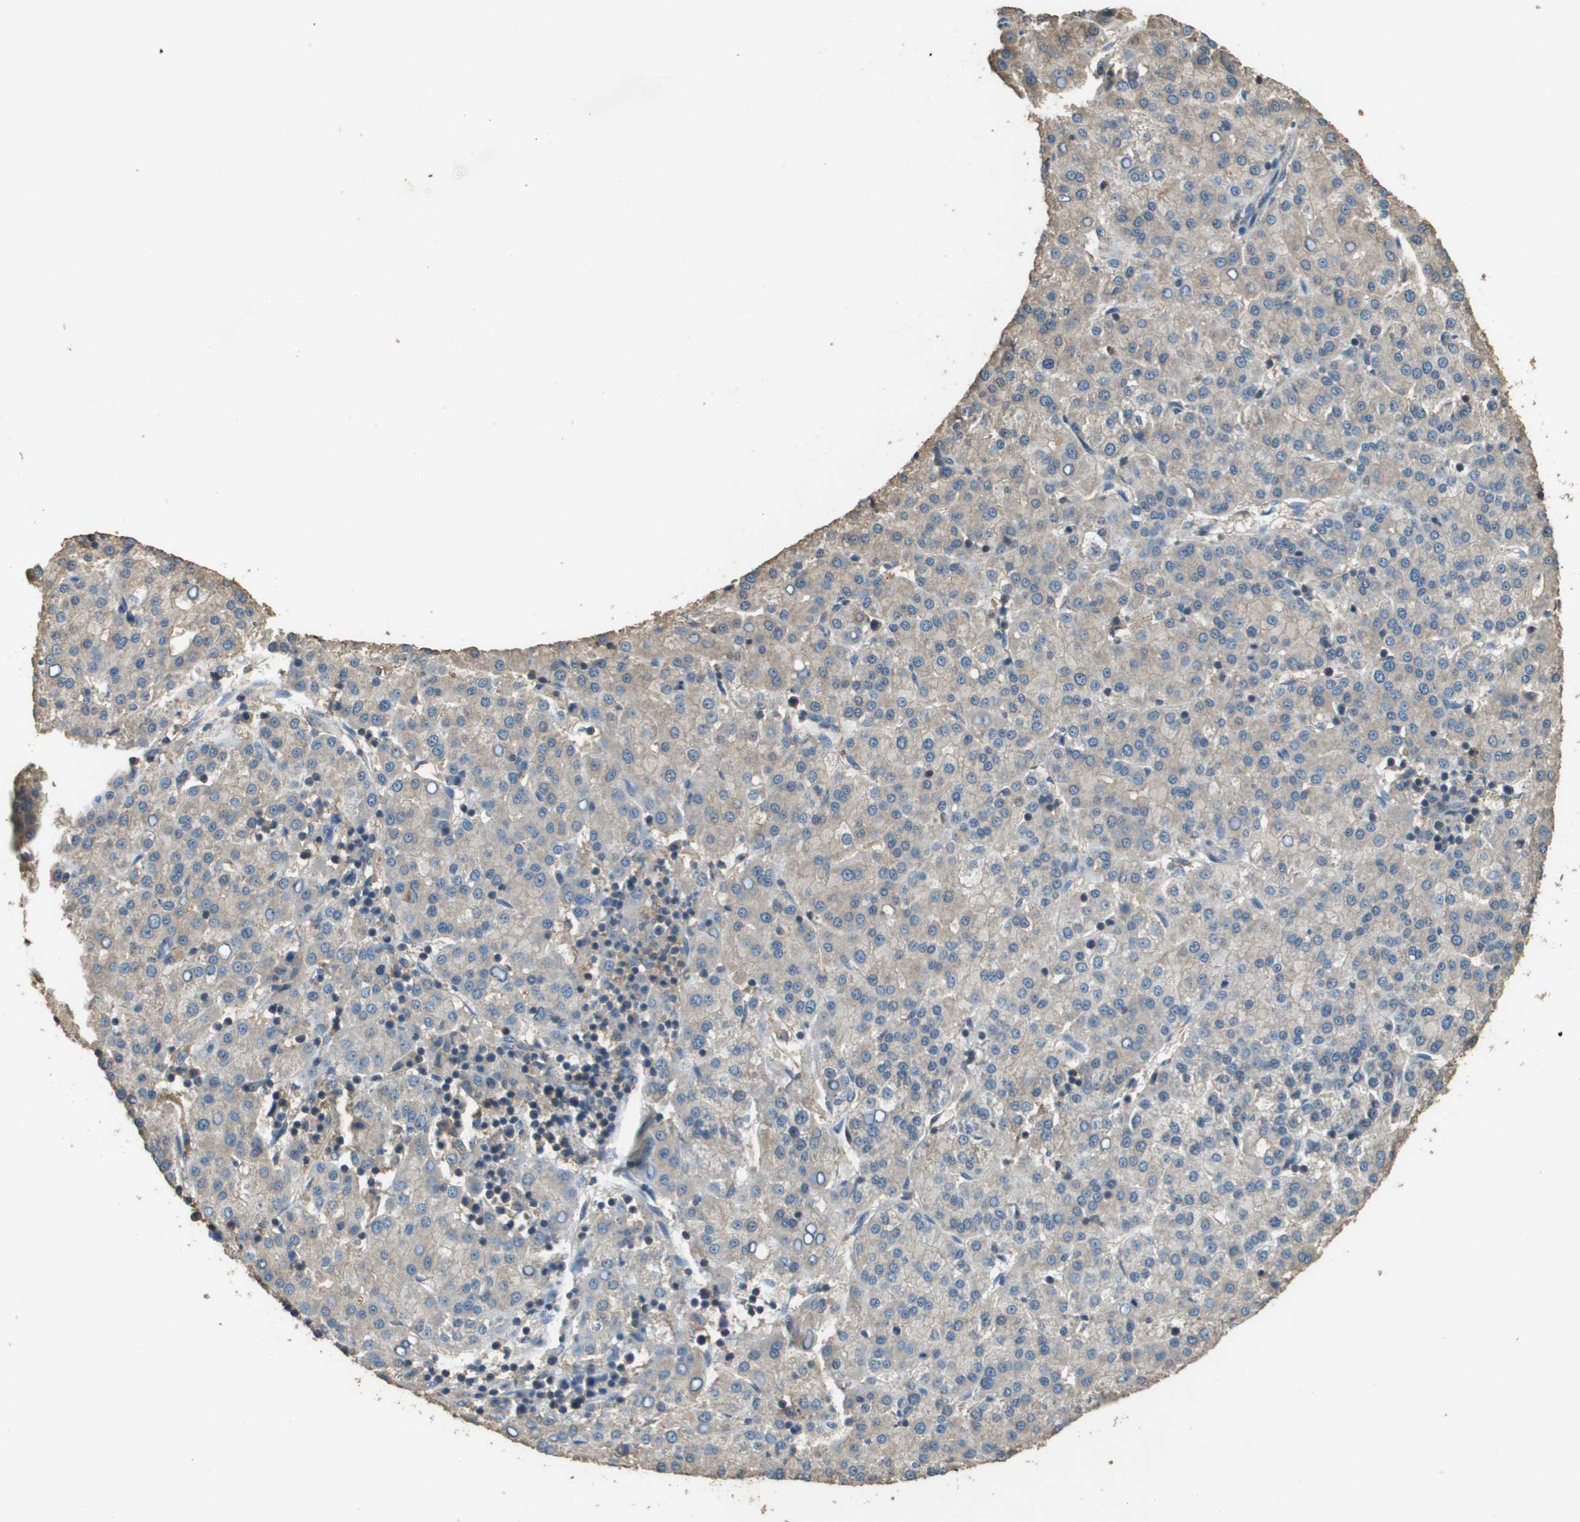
{"staining": {"intensity": "negative", "quantity": "none", "location": "none"}, "tissue": "liver cancer", "cell_type": "Tumor cells", "image_type": "cancer", "snomed": [{"axis": "morphology", "description": "Carcinoma, Hepatocellular, NOS"}, {"axis": "topography", "description": "Liver"}], "caption": "Tumor cells show no significant positivity in liver hepatocellular carcinoma.", "gene": "MS4A7", "patient": {"sex": "female", "age": 58}}